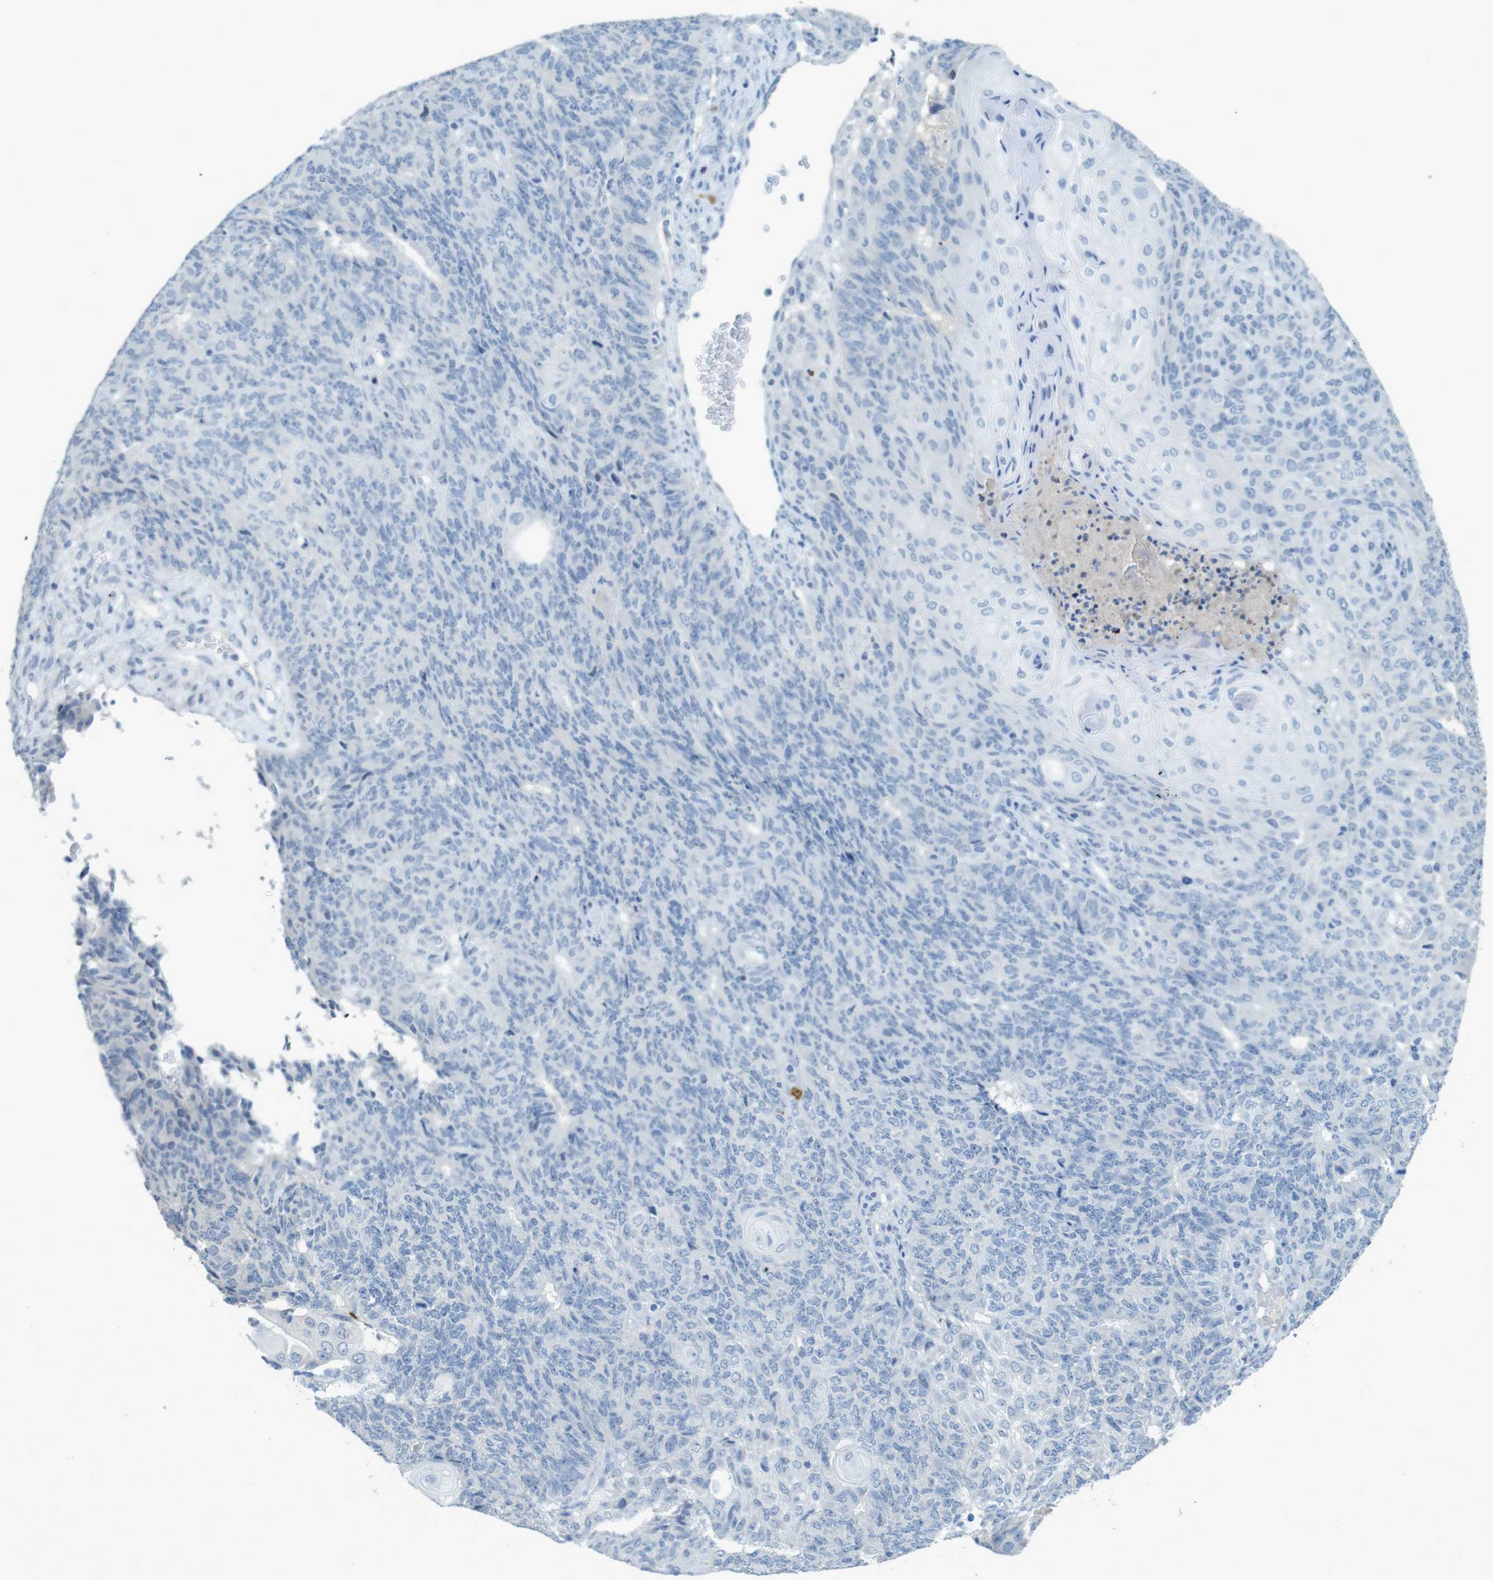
{"staining": {"intensity": "negative", "quantity": "none", "location": "none"}, "tissue": "endometrial cancer", "cell_type": "Tumor cells", "image_type": "cancer", "snomed": [{"axis": "morphology", "description": "Adenocarcinoma, NOS"}, {"axis": "topography", "description": "Endometrium"}], "caption": "IHC of adenocarcinoma (endometrial) displays no staining in tumor cells.", "gene": "CD320", "patient": {"sex": "female", "age": 32}}